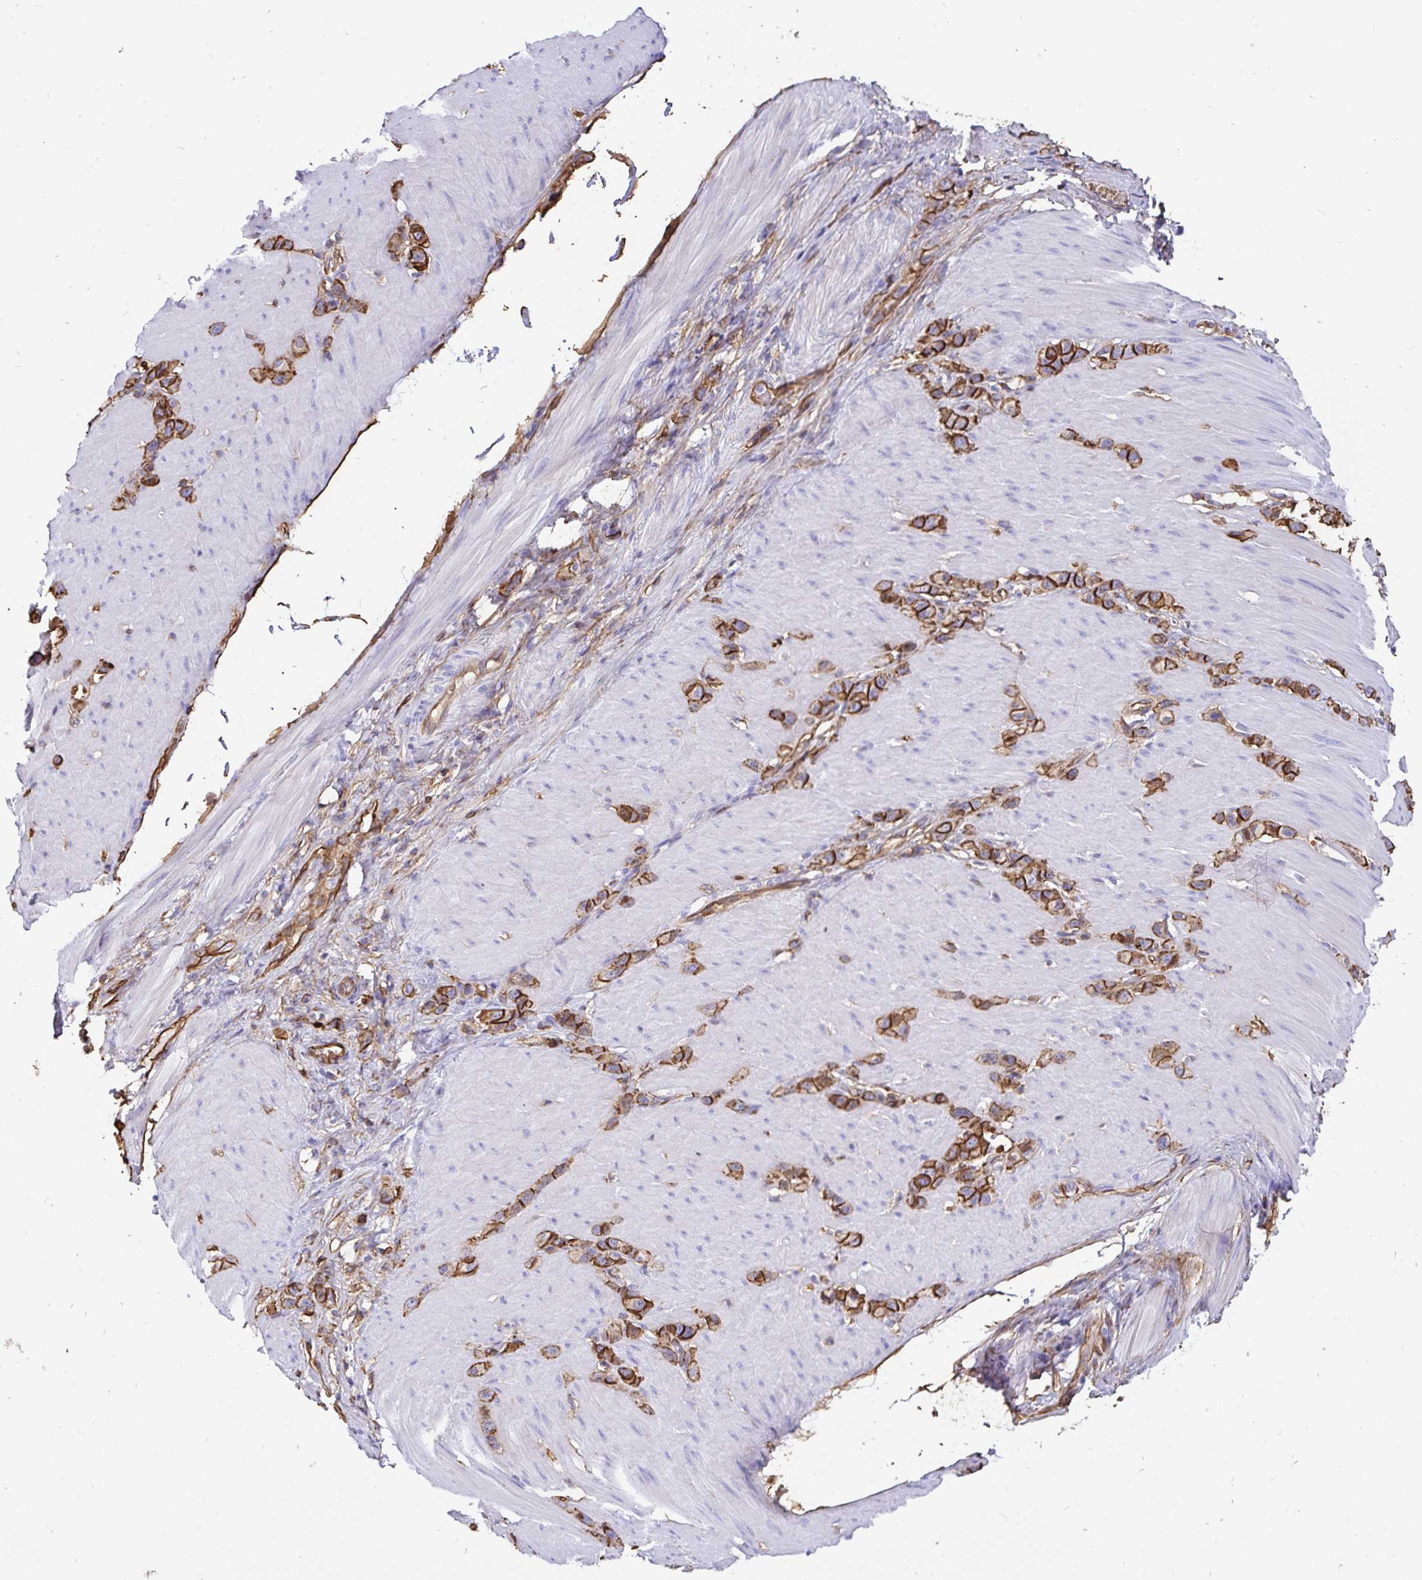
{"staining": {"intensity": "strong", "quantity": ">75%", "location": "cytoplasmic/membranous"}, "tissue": "stomach cancer", "cell_type": "Tumor cells", "image_type": "cancer", "snomed": [{"axis": "morphology", "description": "Adenocarcinoma, NOS"}, {"axis": "topography", "description": "Stomach"}], "caption": "Stomach cancer (adenocarcinoma) tissue reveals strong cytoplasmic/membranous staining in approximately >75% of tumor cells, visualized by immunohistochemistry. (DAB IHC with brightfield microscopy, high magnification).", "gene": "ANXA2", "patient": {"sex": "female", "age": 65}}